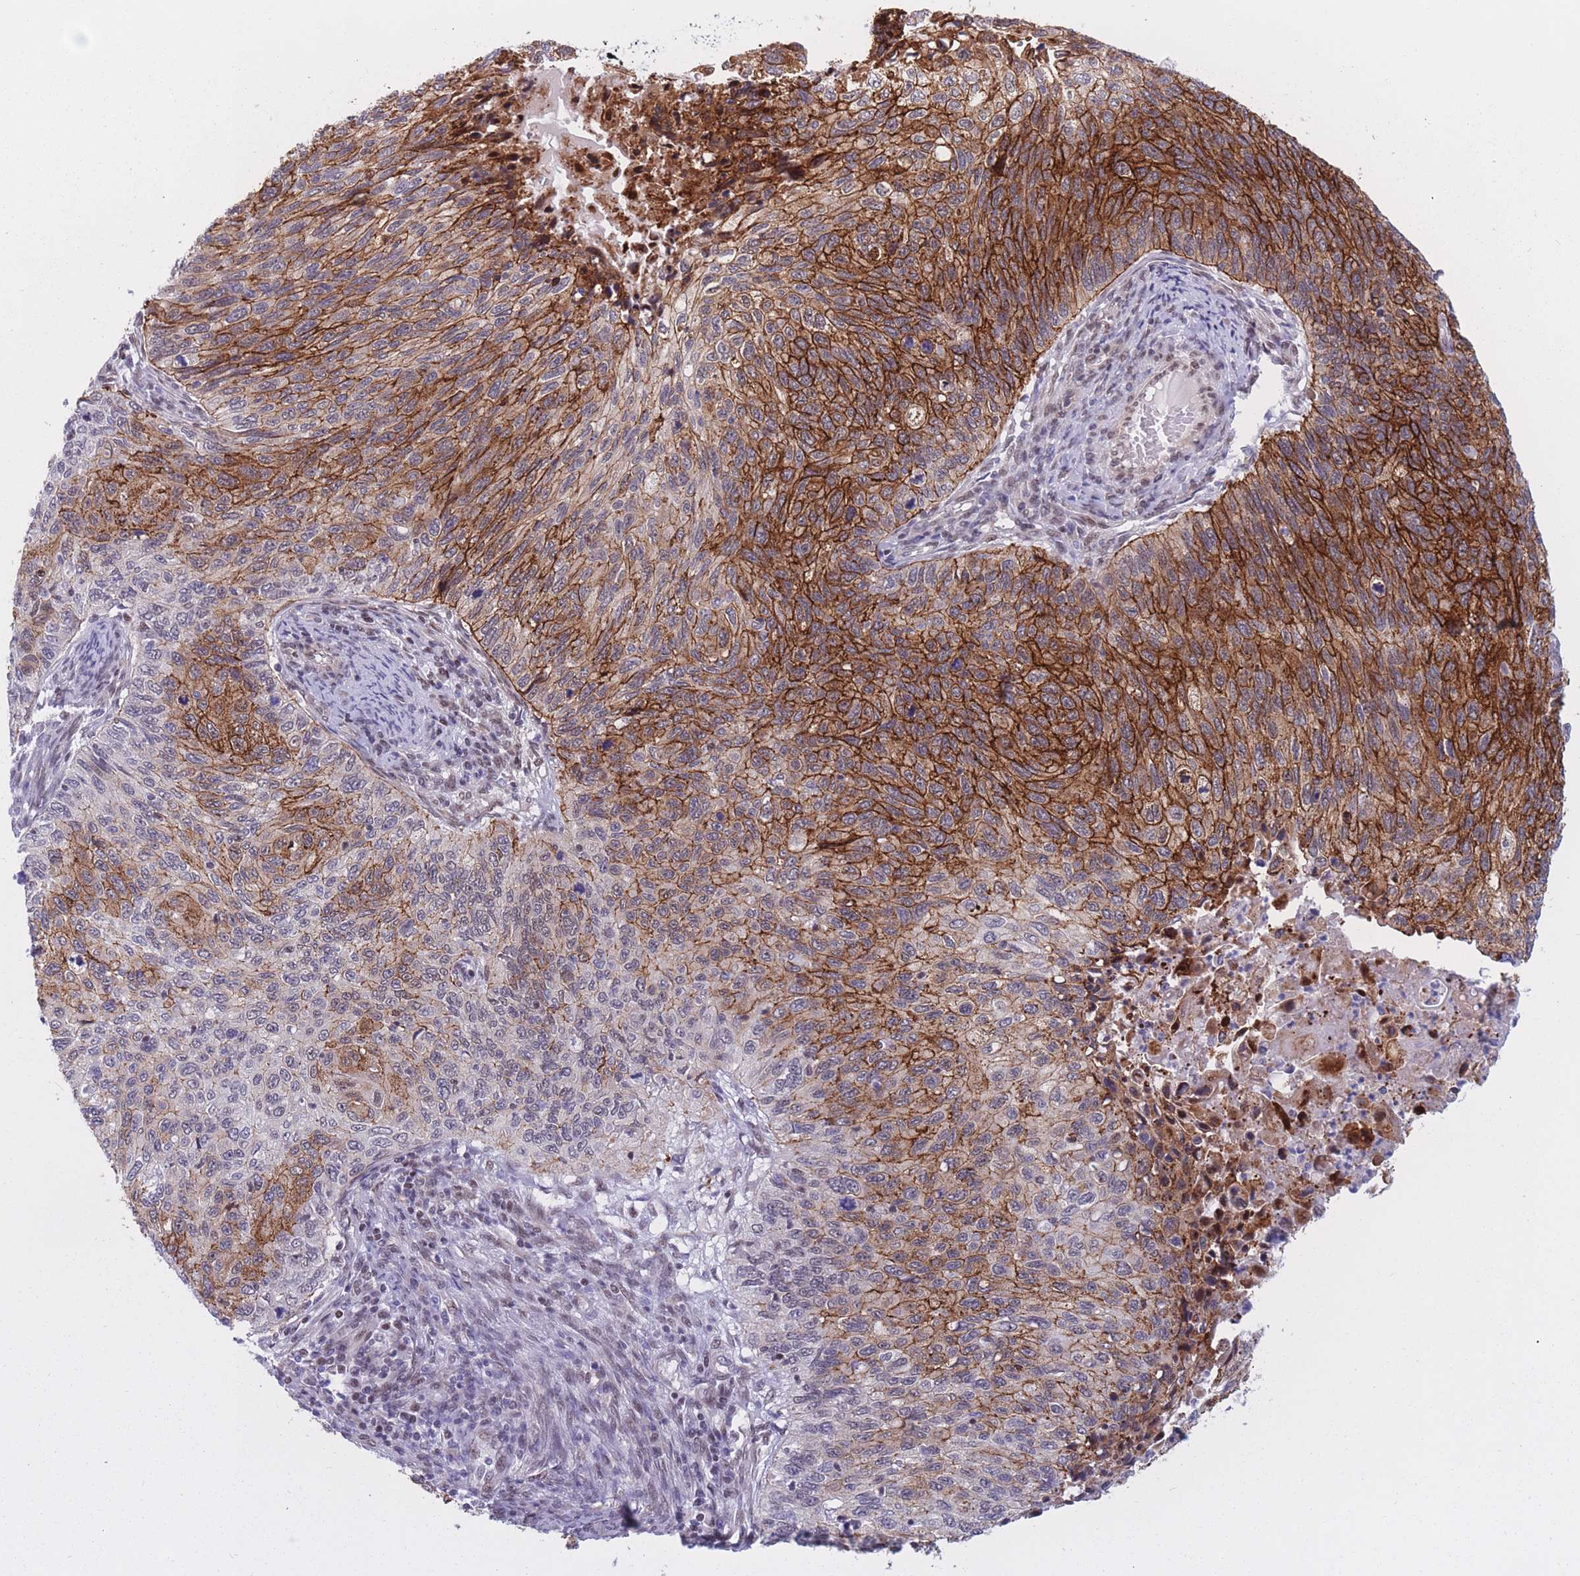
{"staining": {"intensity": "strong", "quantity": "25%-75%", "location": "cytoplasmic/membranous"}, "tissue": "cervical cancer", "cell_type": "Tumor cells", "image_type": "cancer", "snomed": [{"axis": "morphology", "description": "Squamous cell carcinoma, NOS"}, {"axis": "topography", "description": "Cervix"}], "caption": "Protein expression analysis of human squamous cell carcinoma (cervical) reveals strong cytoplasmic/membranous expression in about 25%-75% of tumor cells.", "gene": "BCL9L", "patient": {"sex": "female", "age": 70}}